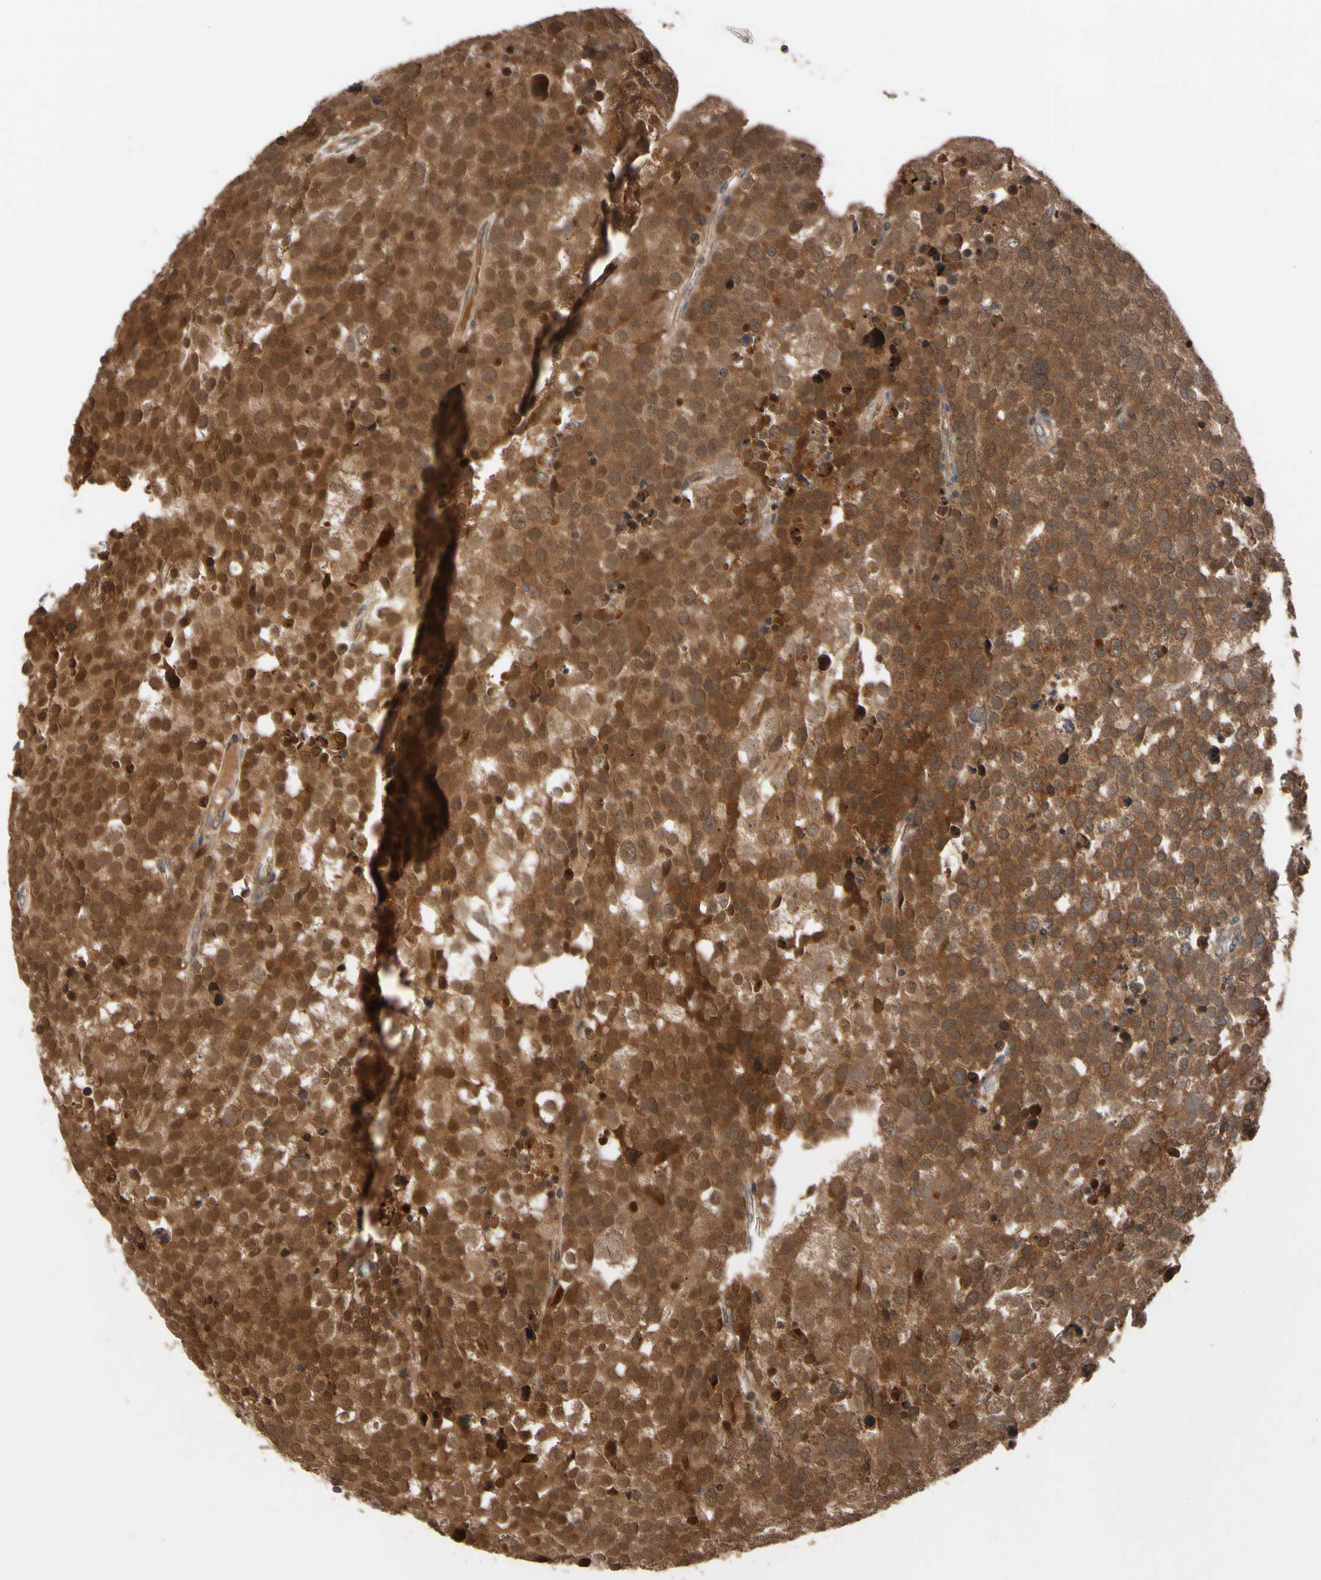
{"staining": {"intensity": "strong", "quantity": ">75%", "location": "cytoplasmic/membranous,nuclear"}, "tissue": "testis cancer", "cell_type": "Tumor cells", "image_type": "cancer", "snomed": [{"axis": "morphology", "description": "Seminoma, NOS"}, {"axis": "topography", "description": "Testis"}], "caption": "Testis cancer tissue reveals strong cytoplasmic/membranous and nuclear positivity in about >75% of tumor cells", "gene": "CYTIP", "patient": {"sex": "male", "age": 71}}